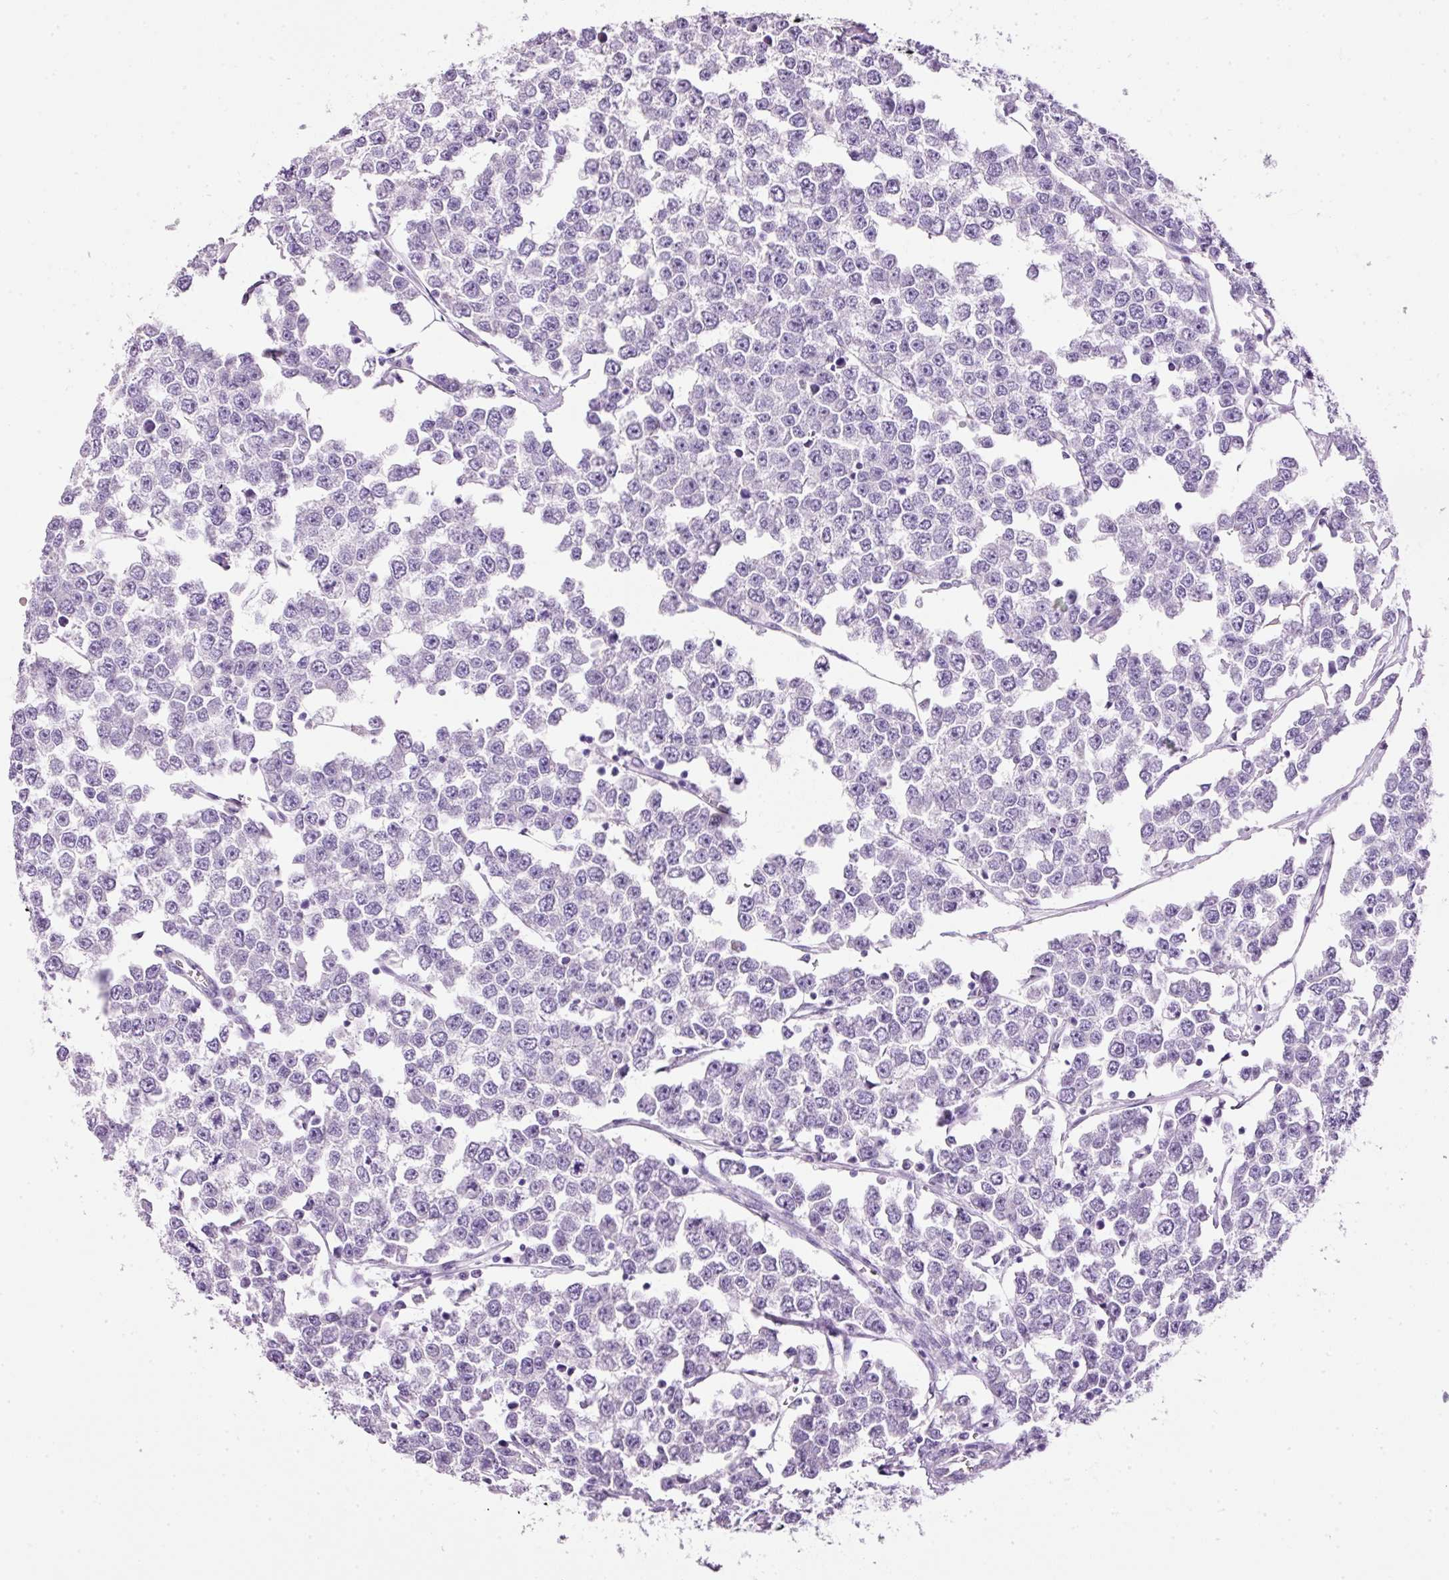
{"staining": {"intensity": "negative", "quantity": "none", "location": "none"}, "tissue": "testis cancer", "cell_type": "Tumor cells", "image_type": "cancer", "snomed": [{"axis": "morphology", "description": "Seminoma, NOS"}, {"axis": "morphology", "description": "Carcinoma, Embryonal, NOS"}, {"axis": "topography", "description": "Testis"}], "caption": "Human seminoma (testis) stained for a protein using immunohistochemistry (IHC) exhibits no positivity in tumor cells.", "gene": "BSND", "patient": {"sex": "male", "age": 52}}